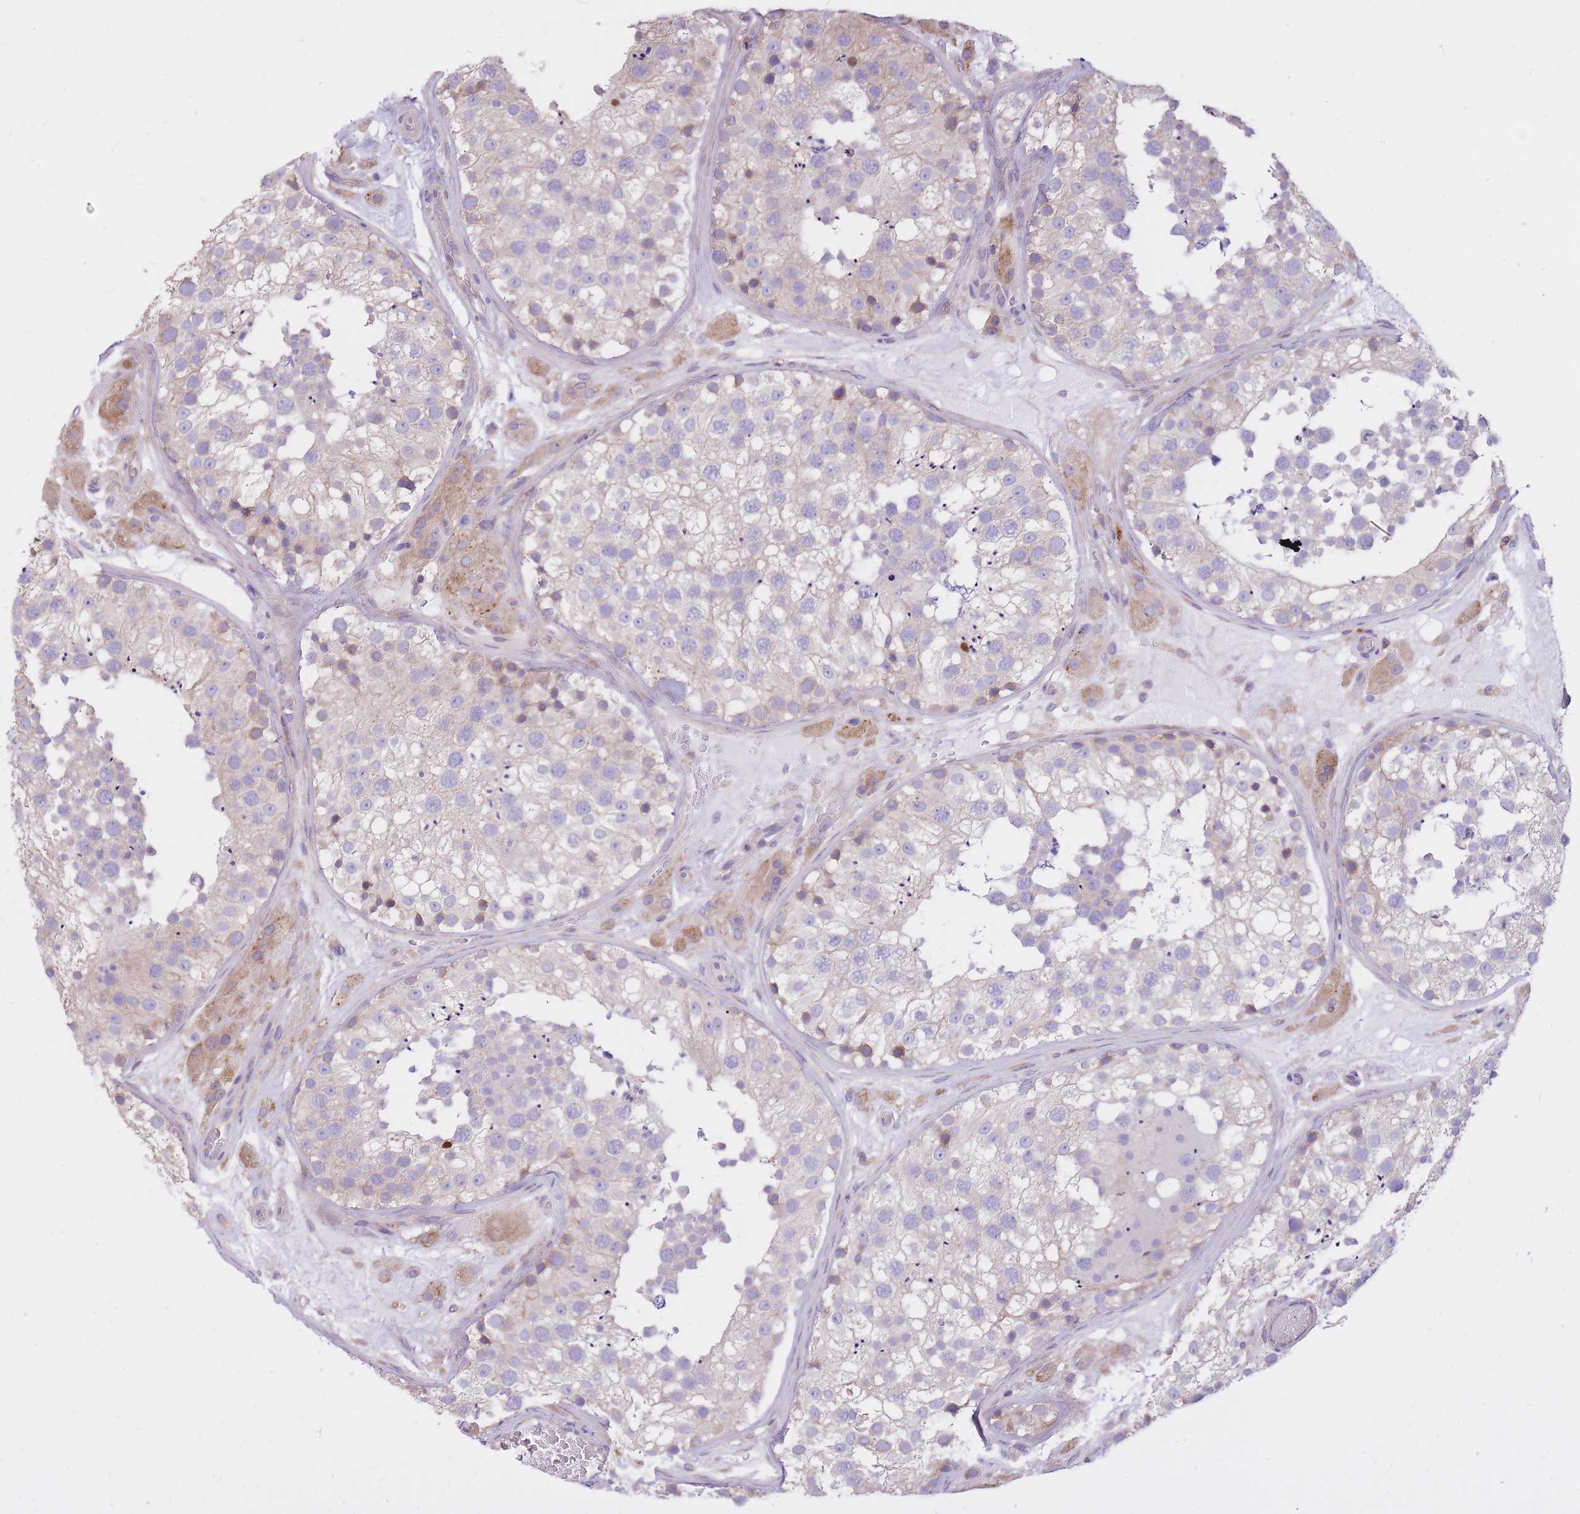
{"staining": {"intensity": "moderate", "quantity": "<25%", "location": "cytoplasmic/membranous"}, "tissue": "testis", "cell_type": "Cells in seminiferous ducts", "image_type": "normal", "snomed": [{"axis": "morphology", "description": "Normal tissue, NOS"}, {"axis": "topography", "description": "Testis"}], "caption": "Protein expression analysis of benign testis demonstrates moderate cytoplasmic/membranous positivity in about <25% of cells in seminiferous ducts. (Stains: DAB (3,3'-diaminobenzidine) in brown, nuclei in blue, Microscopy: brightfield microscopy at high magnification).", "gene": "GBP7", "patient": {"sex": "male", "age": 26}}